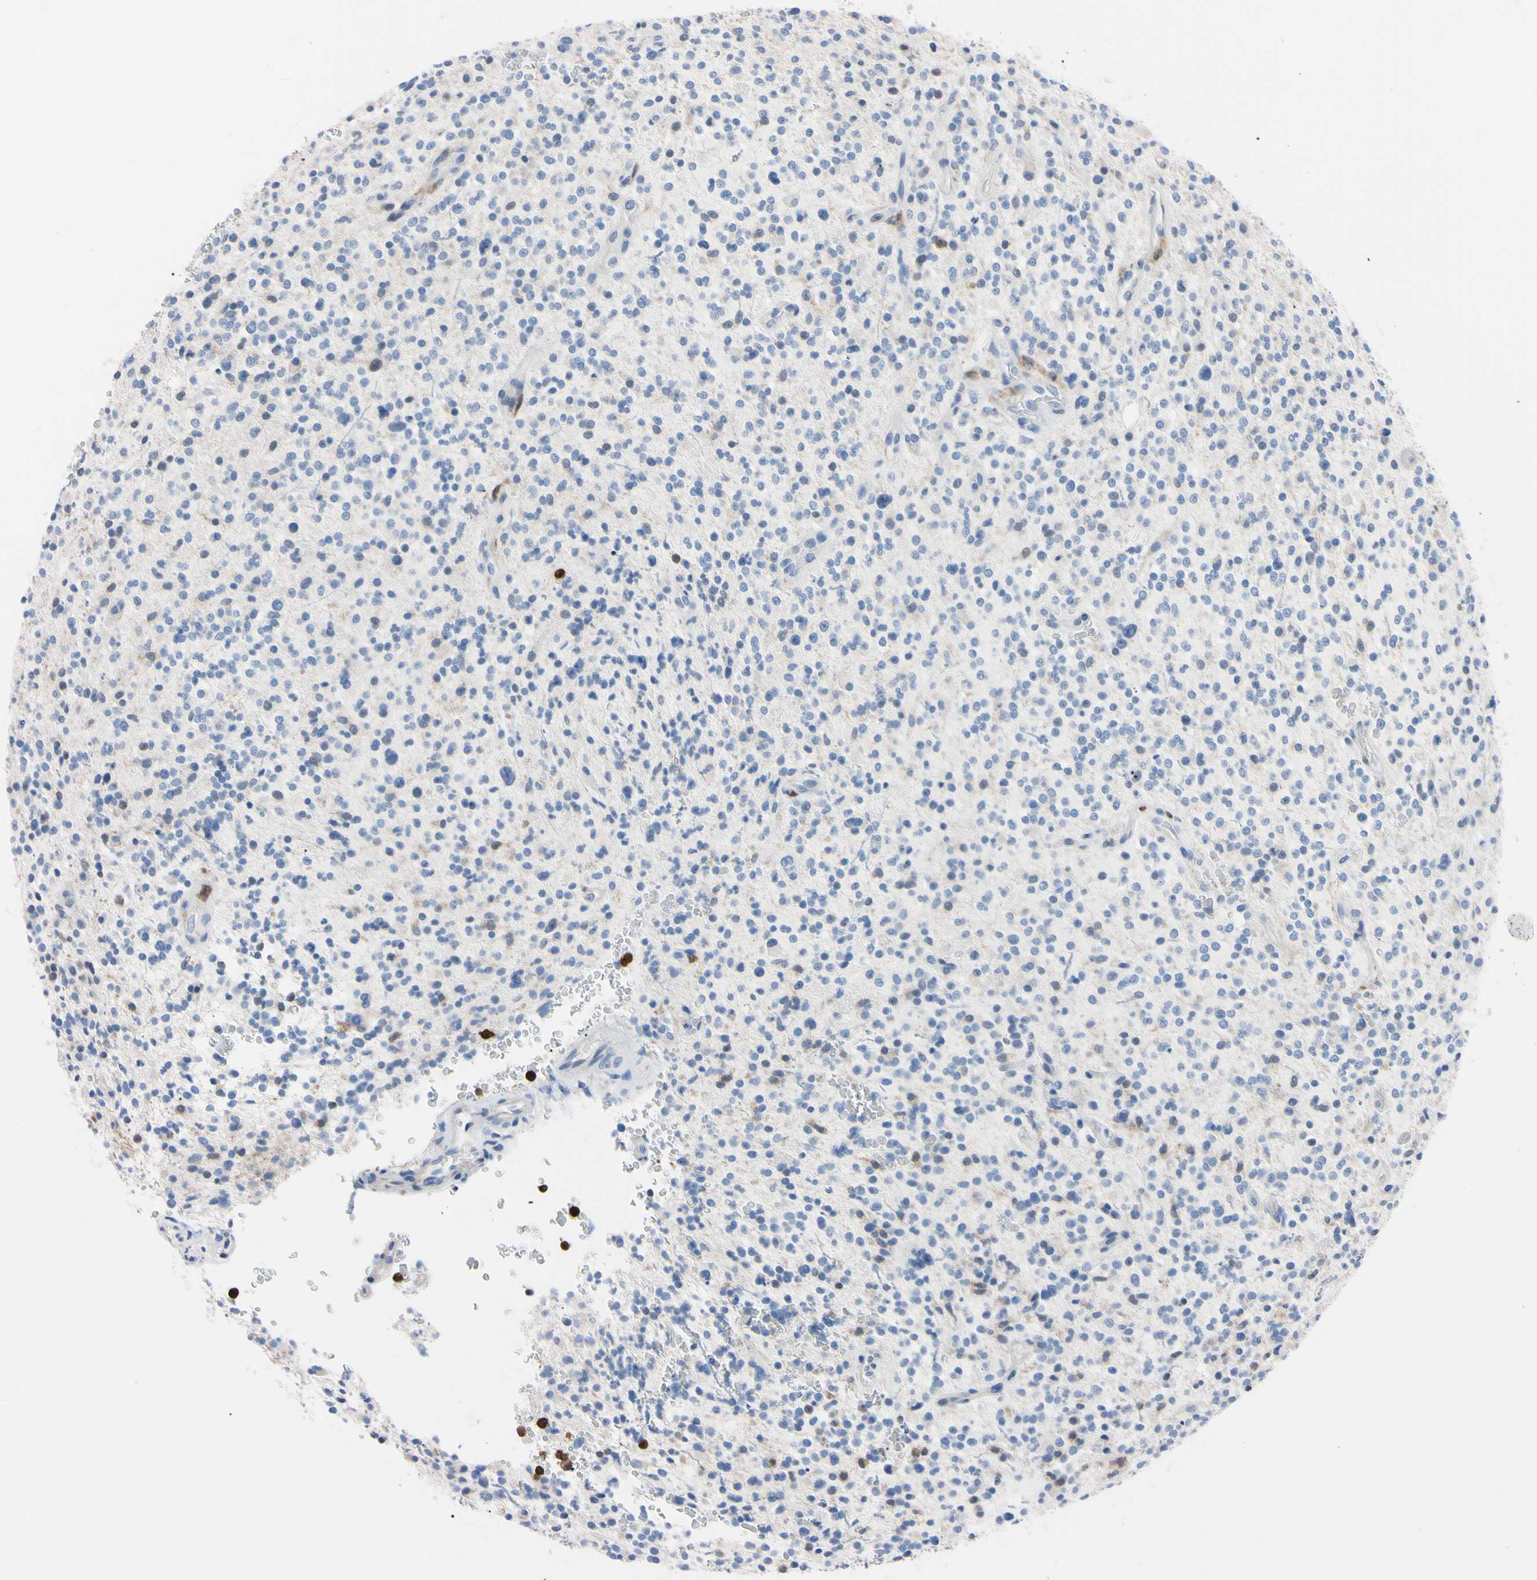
{"staining": {"intensity": "negative", "quantity": "none", "location": "none"}, "tissue": "glioma", "cell_type": "Tumor cells", "image_type": "cancer", "snomed": [{"axis": "morphology", "description": "Glioma, malignant, High grade"}, {"axis": "topography", "description": "Brain"}], "caption": "Immunohistochemistry micrograph of human malignant glioma (high-grade) stained for a protein (brown), which demonstrates no expression in tumor cells.", "gene": "NCF4", "patient": {"sex": "male", "age": 48}}